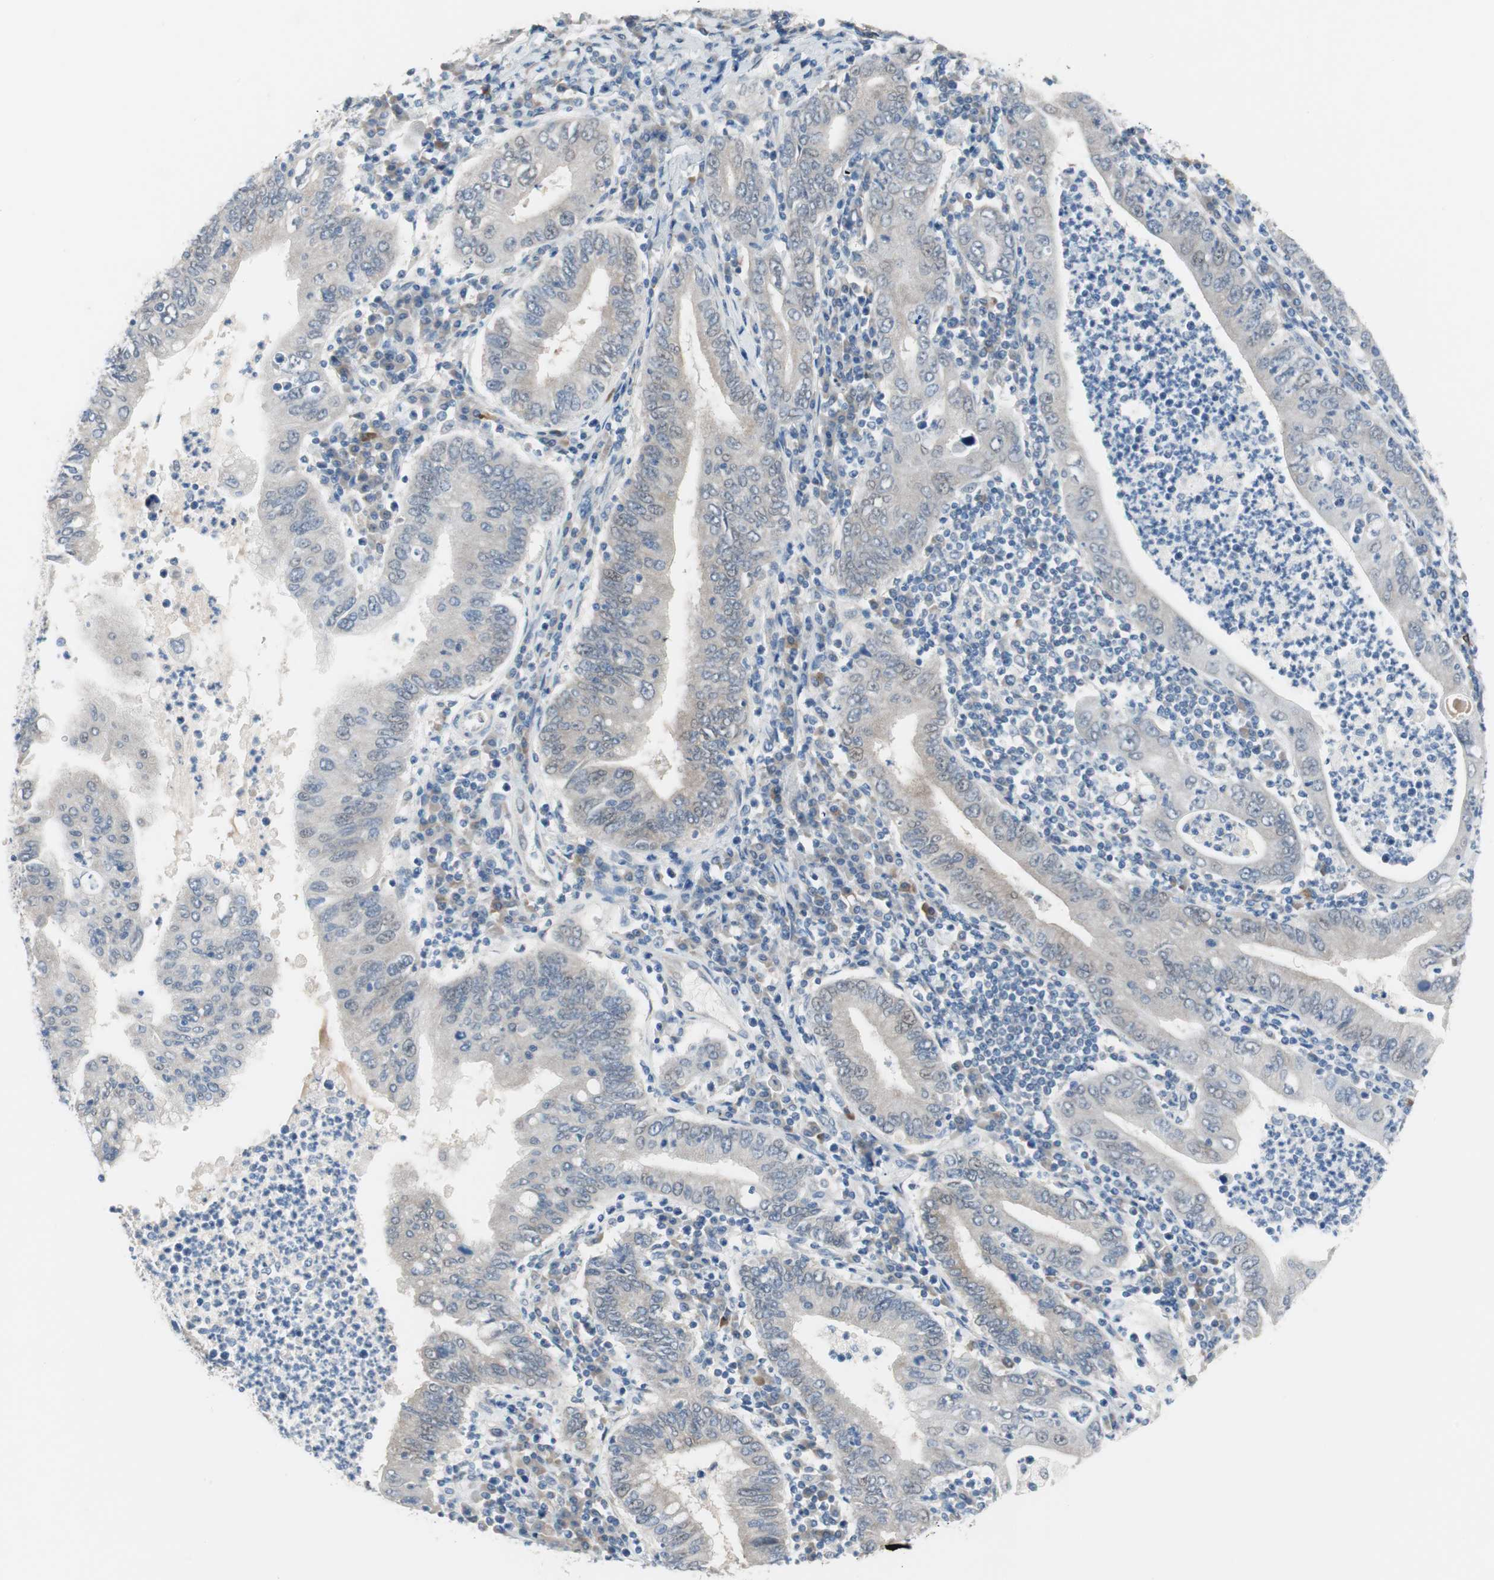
{"staining": {"intensity": "negative", "quantity": "none", "location": "none"}, "tissue": "stomach cancer", "cell_type": "Tumor cells", "image_type": "cancer", "snomed": [{"axis": "morphology", "description": "Normal tissue, NOS"}, {"axis": "morphology", "description": "Adenocarcinoma, NOS"}, {"axis": "topography", "description": "Esophagus"}, {"axis": "topography", "description": "Stomach, upper"}, {"axis": "topography", "description": "Peripheral nerve tissue"}], "caption": "IHC image of neoplastic tissue: adenocarcinoma (stomach) stained with DAB (3,3'-diaminobenzidine) displays no significant protein expression in tumor cells. The staining is performed using DAB brown chromogen with nuclei counter-stained in using hematoxylin.", "gene": "GRHL1", "patient": {"sex": "male", "age": 62}}